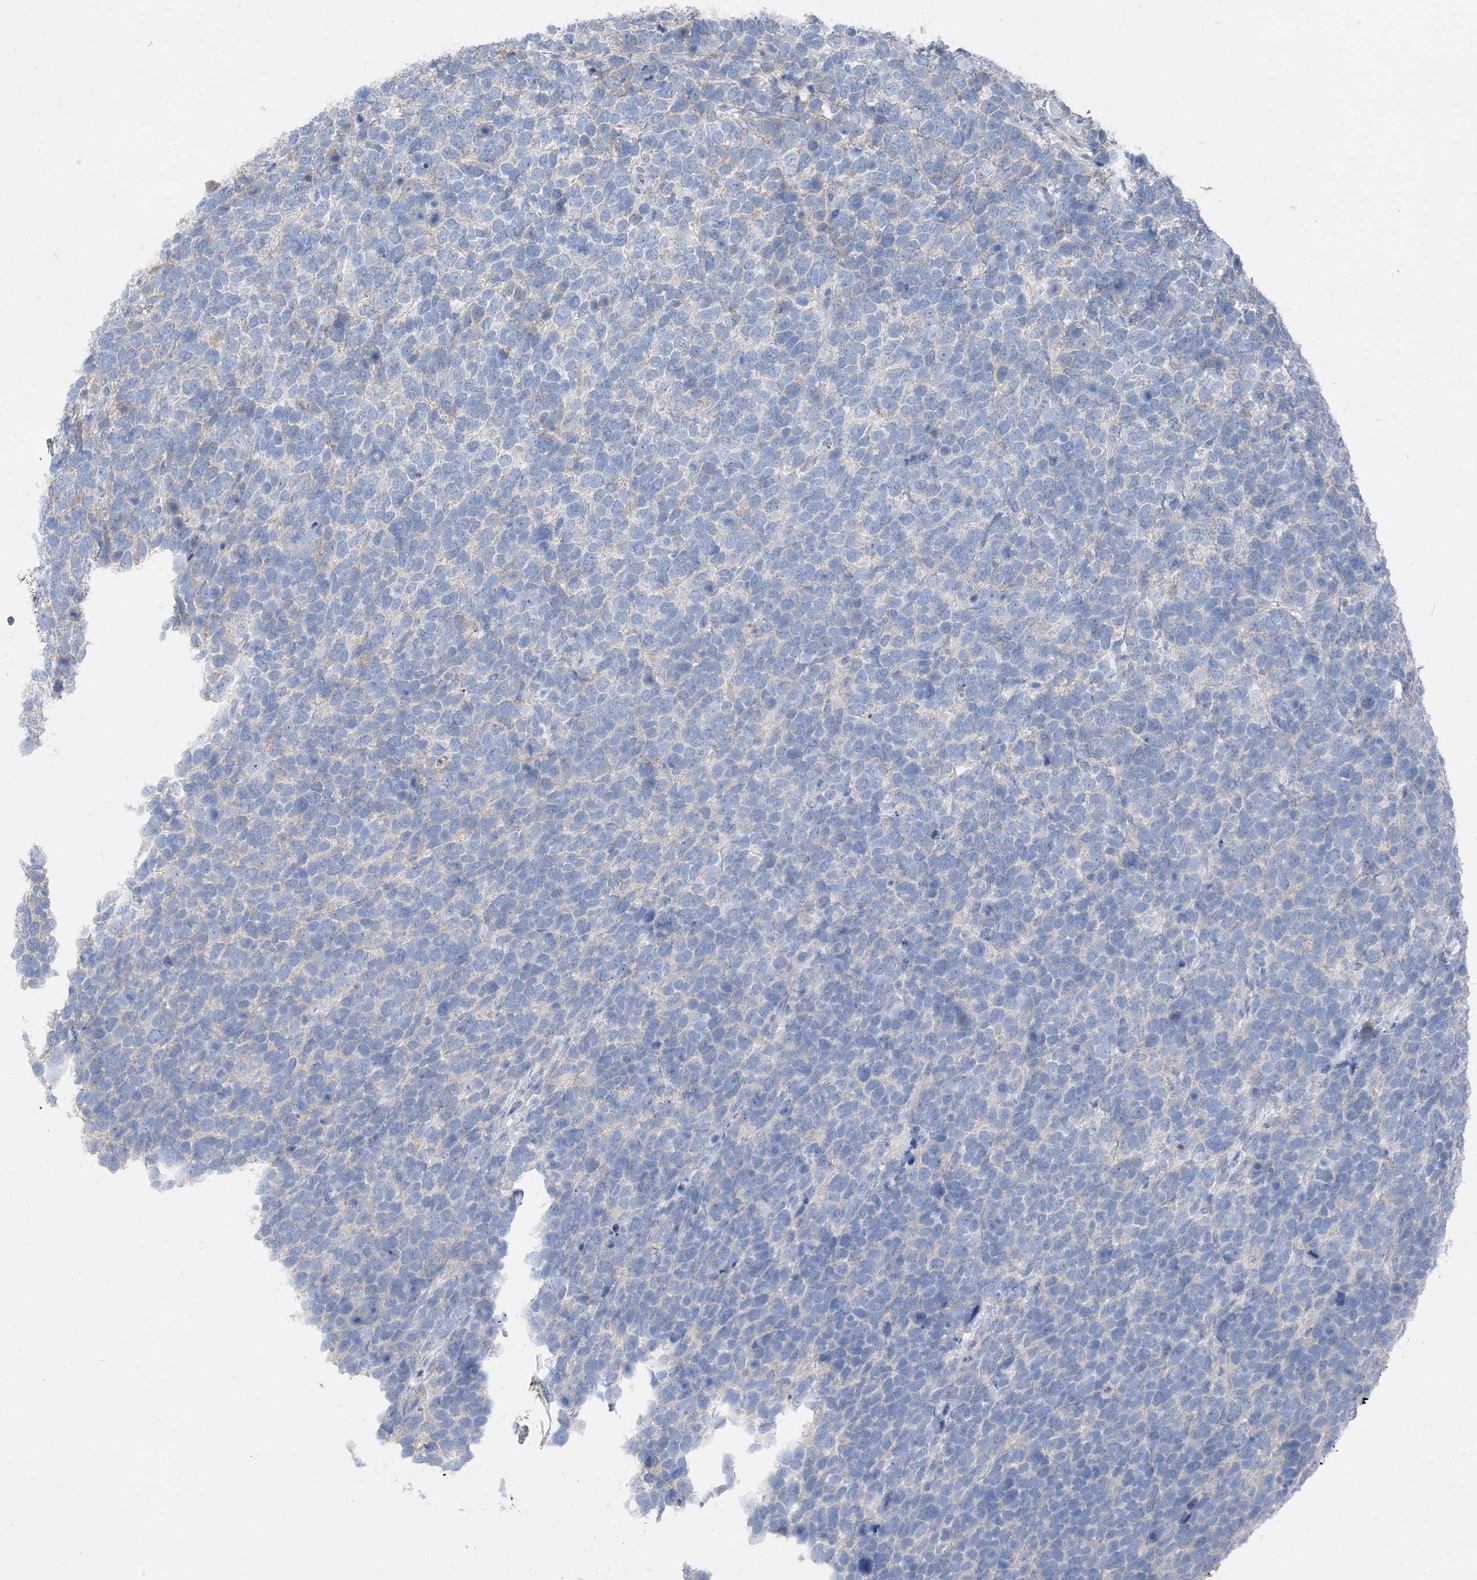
{"staining": {"intensity": "negative", "quantity": "none", "location": "none"}, "tissue": "urothelial cancer", "cell_type": "Tumor cells", "image_type": "cancer", "snomed": [{"axis": "morphology", "description": "Urothelial carcinoma, High grade"}, {"axis": "topography", "description": "Urinary bladder"}], "caption": "Immunohistochemistry (IHC) image of neoplastic tissue: human high-grade urothelial carcinoma stained with DAB (3,3'-diaminobenzidine) reveals no significant protein expression in tumor cells.", "gene": "NCOA7", "patient": {"sex": "female", "age": 80}}